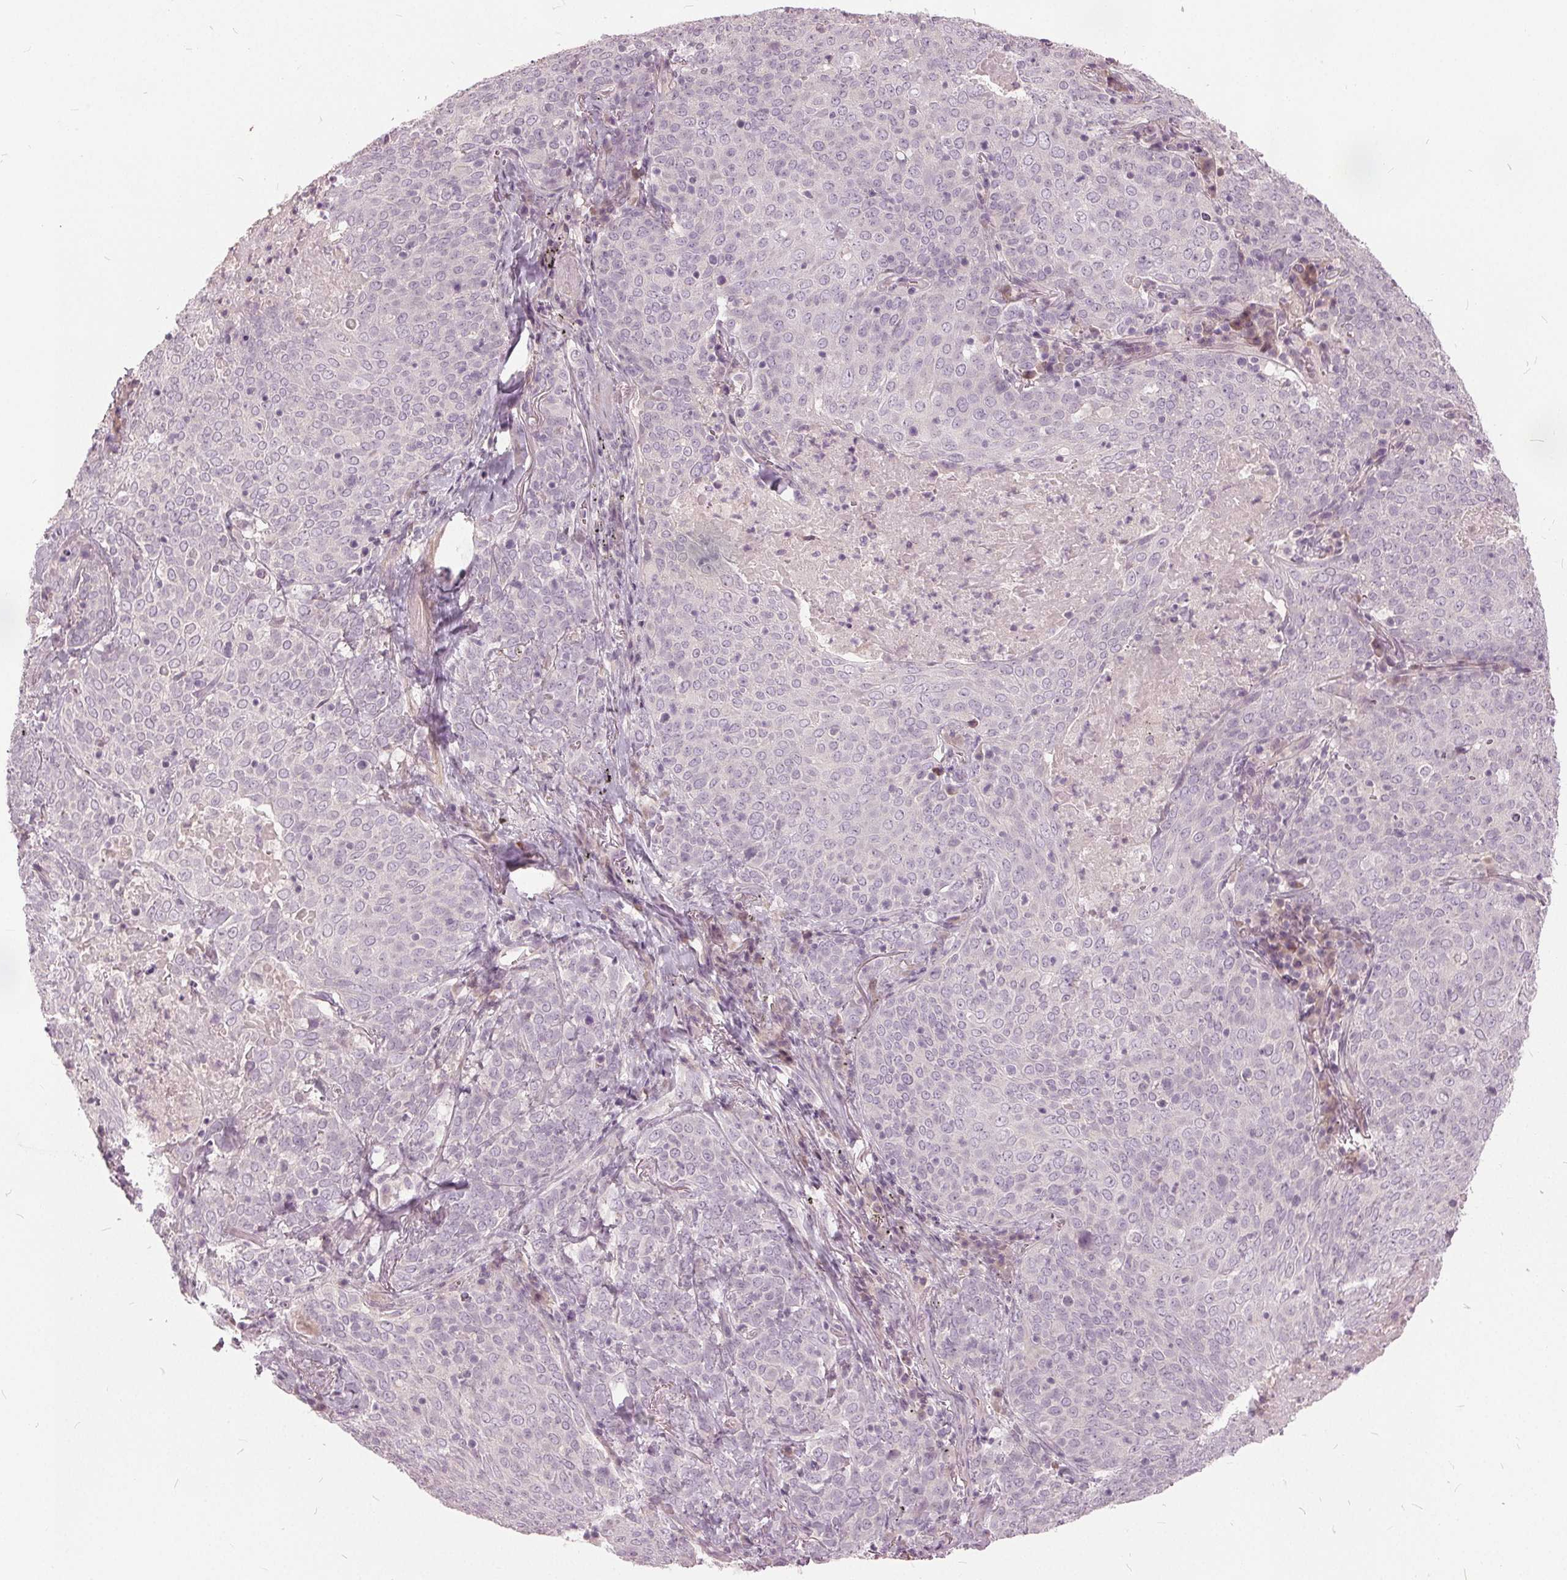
{"staining": {"intensity": "negative", "quantity": "none", "location": "none"}, "tissue": "lung cancer", "cell_type": "Tumor cells", "image_type": "cancer", "snomed": [{"axis": "morphology", "description": "Squamous cell carcinoma, NOS"}, {"axis": "topography", "description": "Lung"}], "caption": "Immunohistochemistry (IHC) of human squamous cell carcinoma (lung) demonstrates no expression in tumor cells. (DAB immunohistochemistry with hematoxylin counter stain).", "gene": "KLK13", "patient": {"sex": "male", "age": 82}}